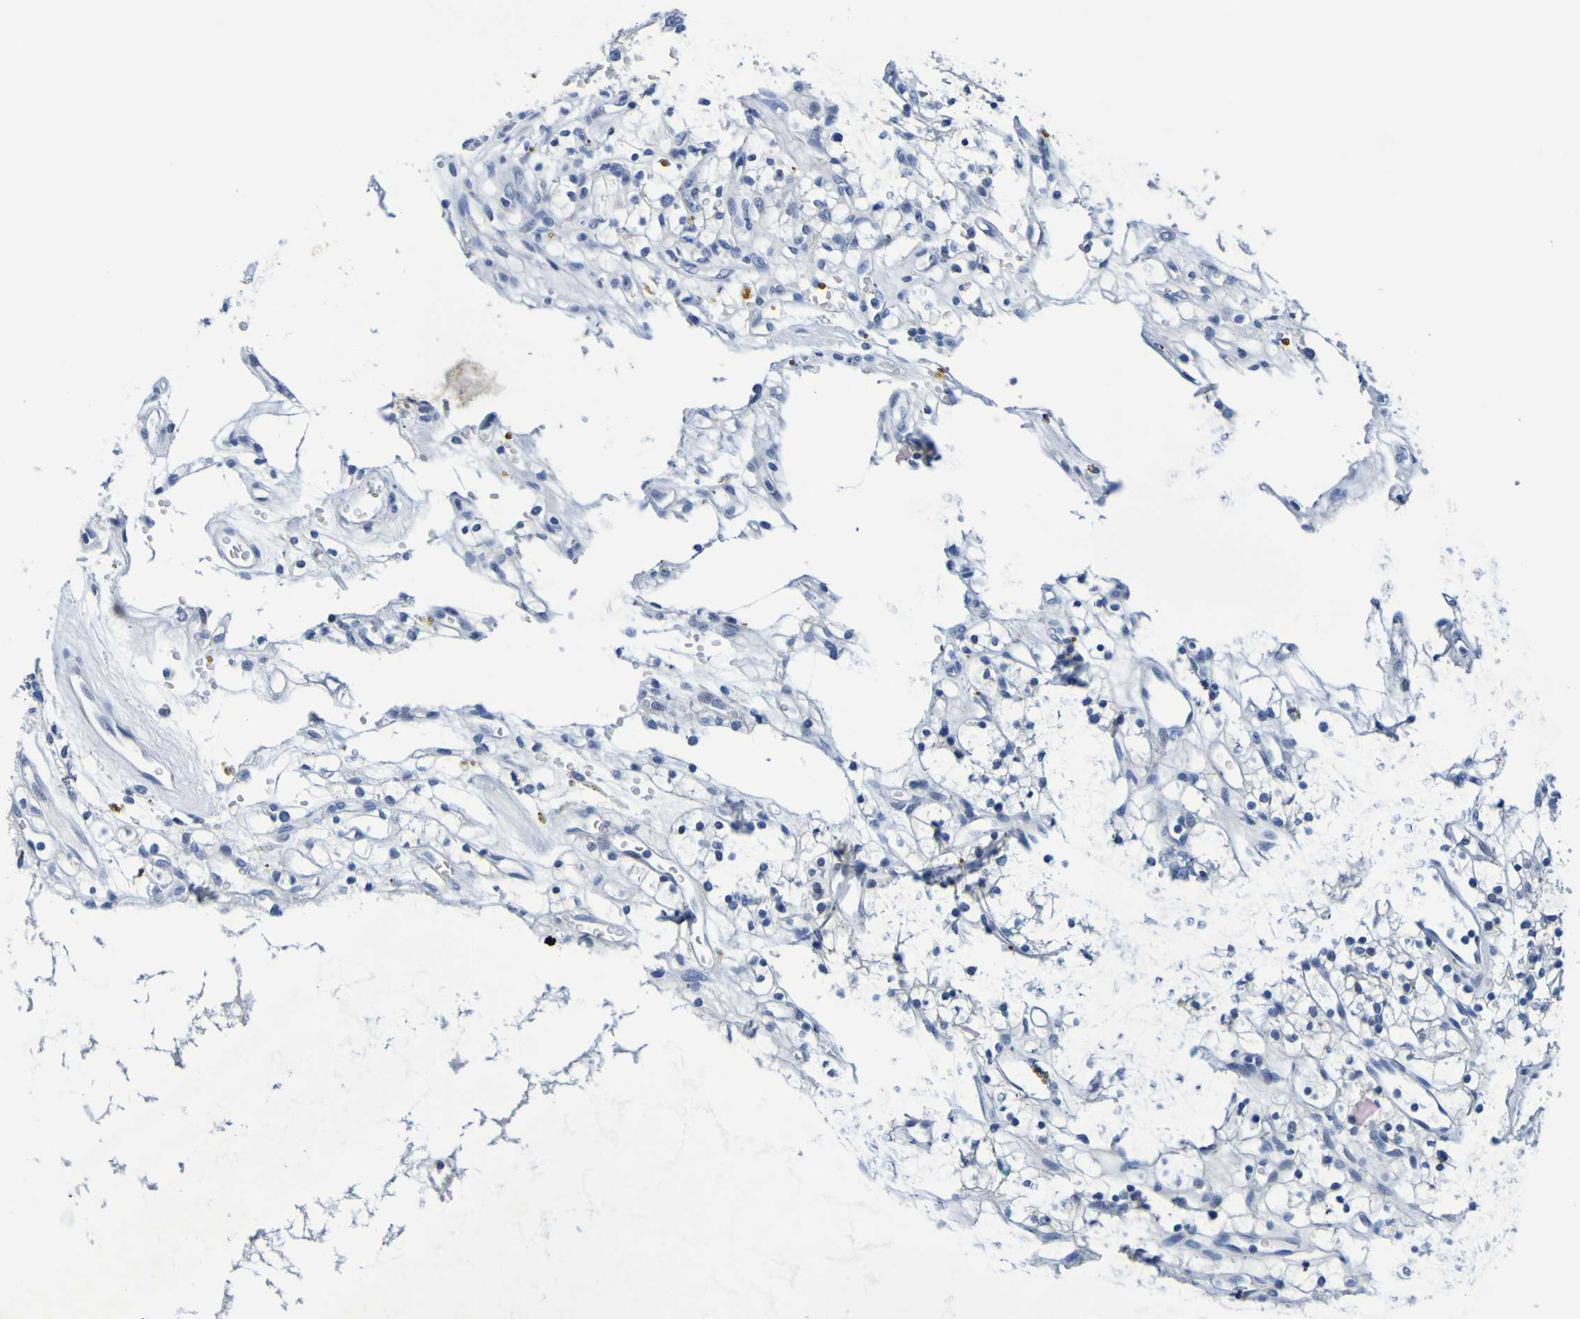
{"staining": {"intensity": "negative", "quantity": "none", "location": "none"}, "tissue": "renal cancer", "cell_type": "Tumor cells", "image_type": "cancer", "snomed": [{"axis": "morphology", "description": "Adenocarcinoma, NOS"}, {"axis": "topography", "description": "Kidney"}], "caption": "This micrograph is of adenocarcinoma (renal) stained with immunohistochemistry (IHC) to label a protein in brown with the nuclei are counter-stained blue. There is no staining in tumor cells.", "gene": "VMA21", "patient": {"sex": "female", "age": 57}}